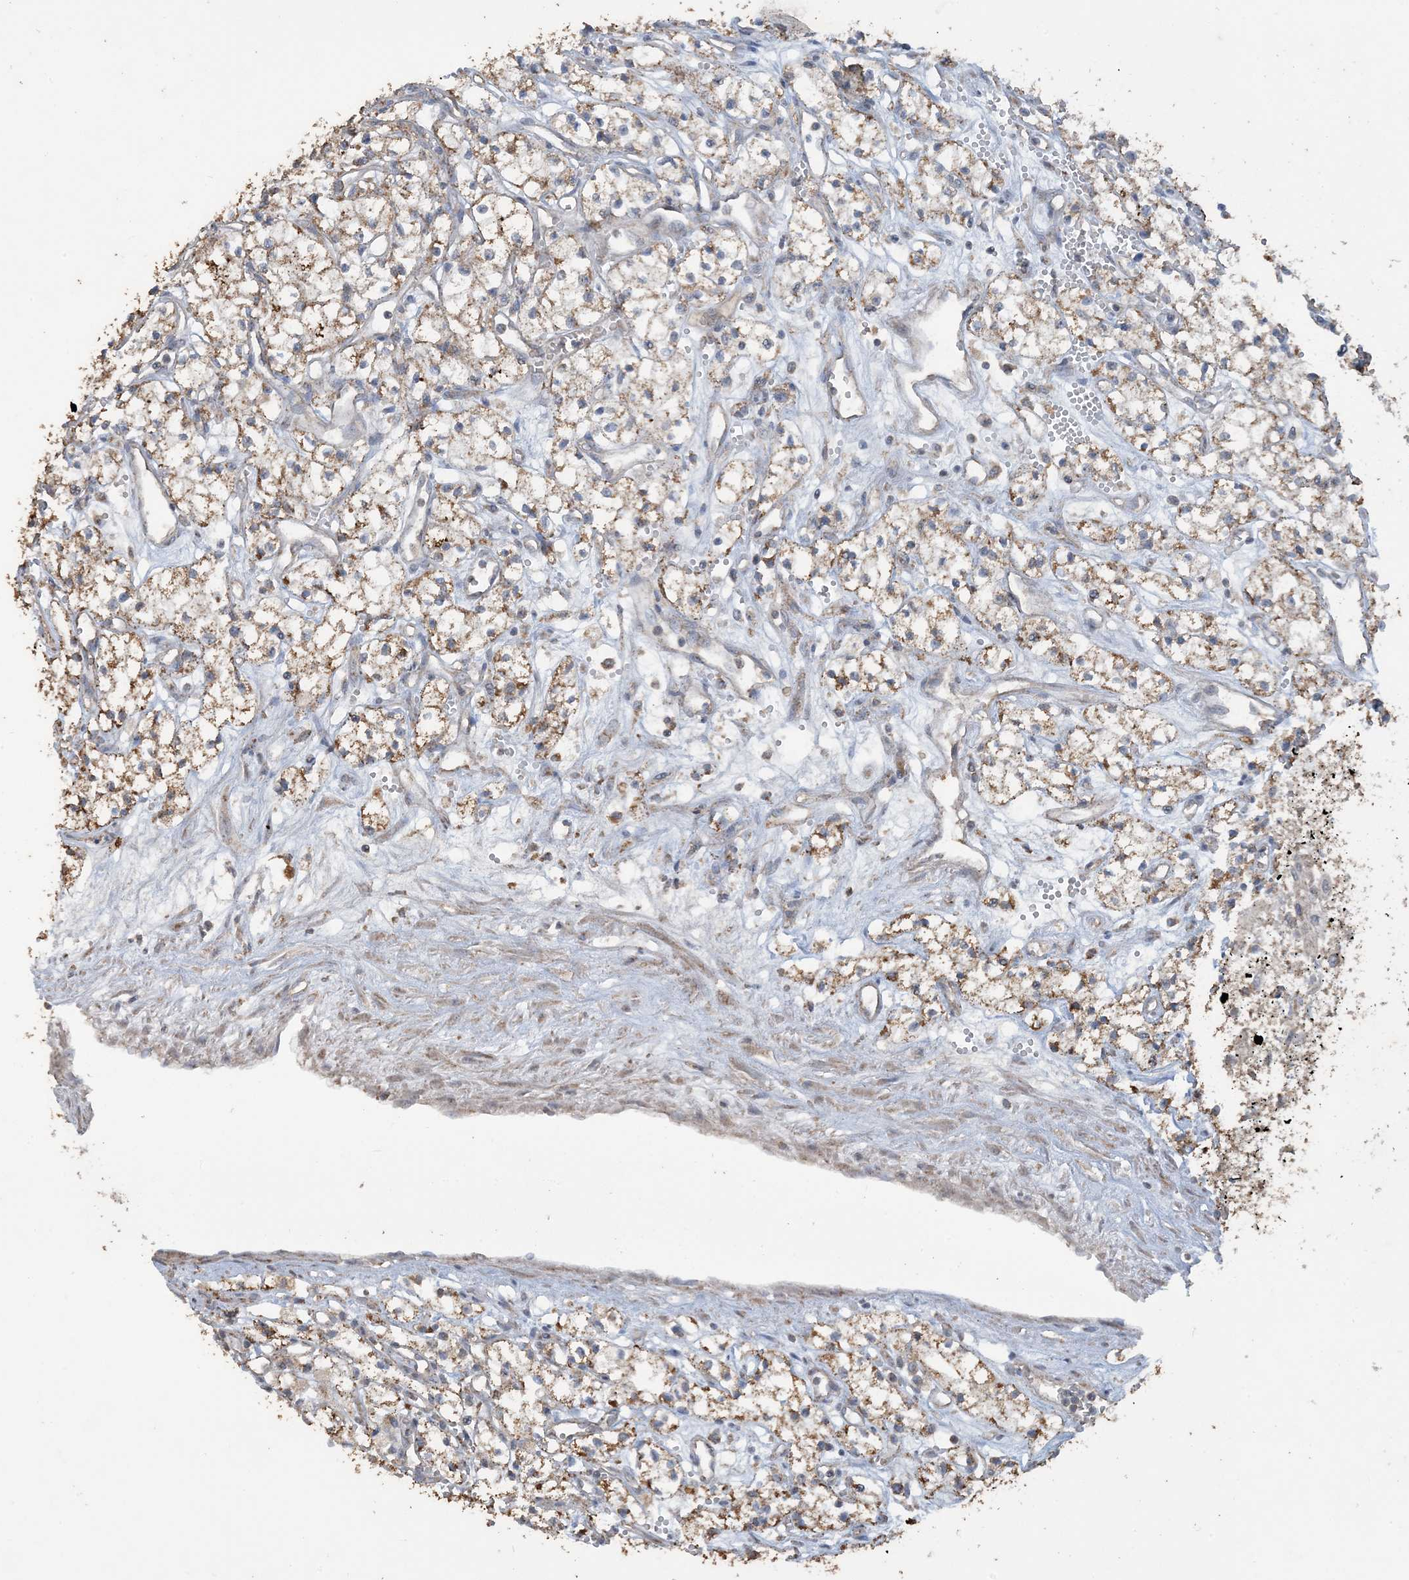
{"staining": {"intensity": "strong", "quantity": "25%-75%", "location": "cytoplasmic/membranous"}, "tissue": "renal cancer", "cell_type": "Tumor cells", "image_type": "cancer", "snomed": [{"axis": "morphology", "description": "Adenocarcinoma, NOS"}, {"axis": "topography", "description": "Kidney"}], "caption": "DAB (3,3'-diaminobenzidine) immunohistochemical staining of renal adenocarcinoma exhibits strong cytoplasmic/membranous protein expression in approximately 25%-75% of tumor cells.", "gene": "SFMBT2", "patient": {"sex": "male", "age": 59}}